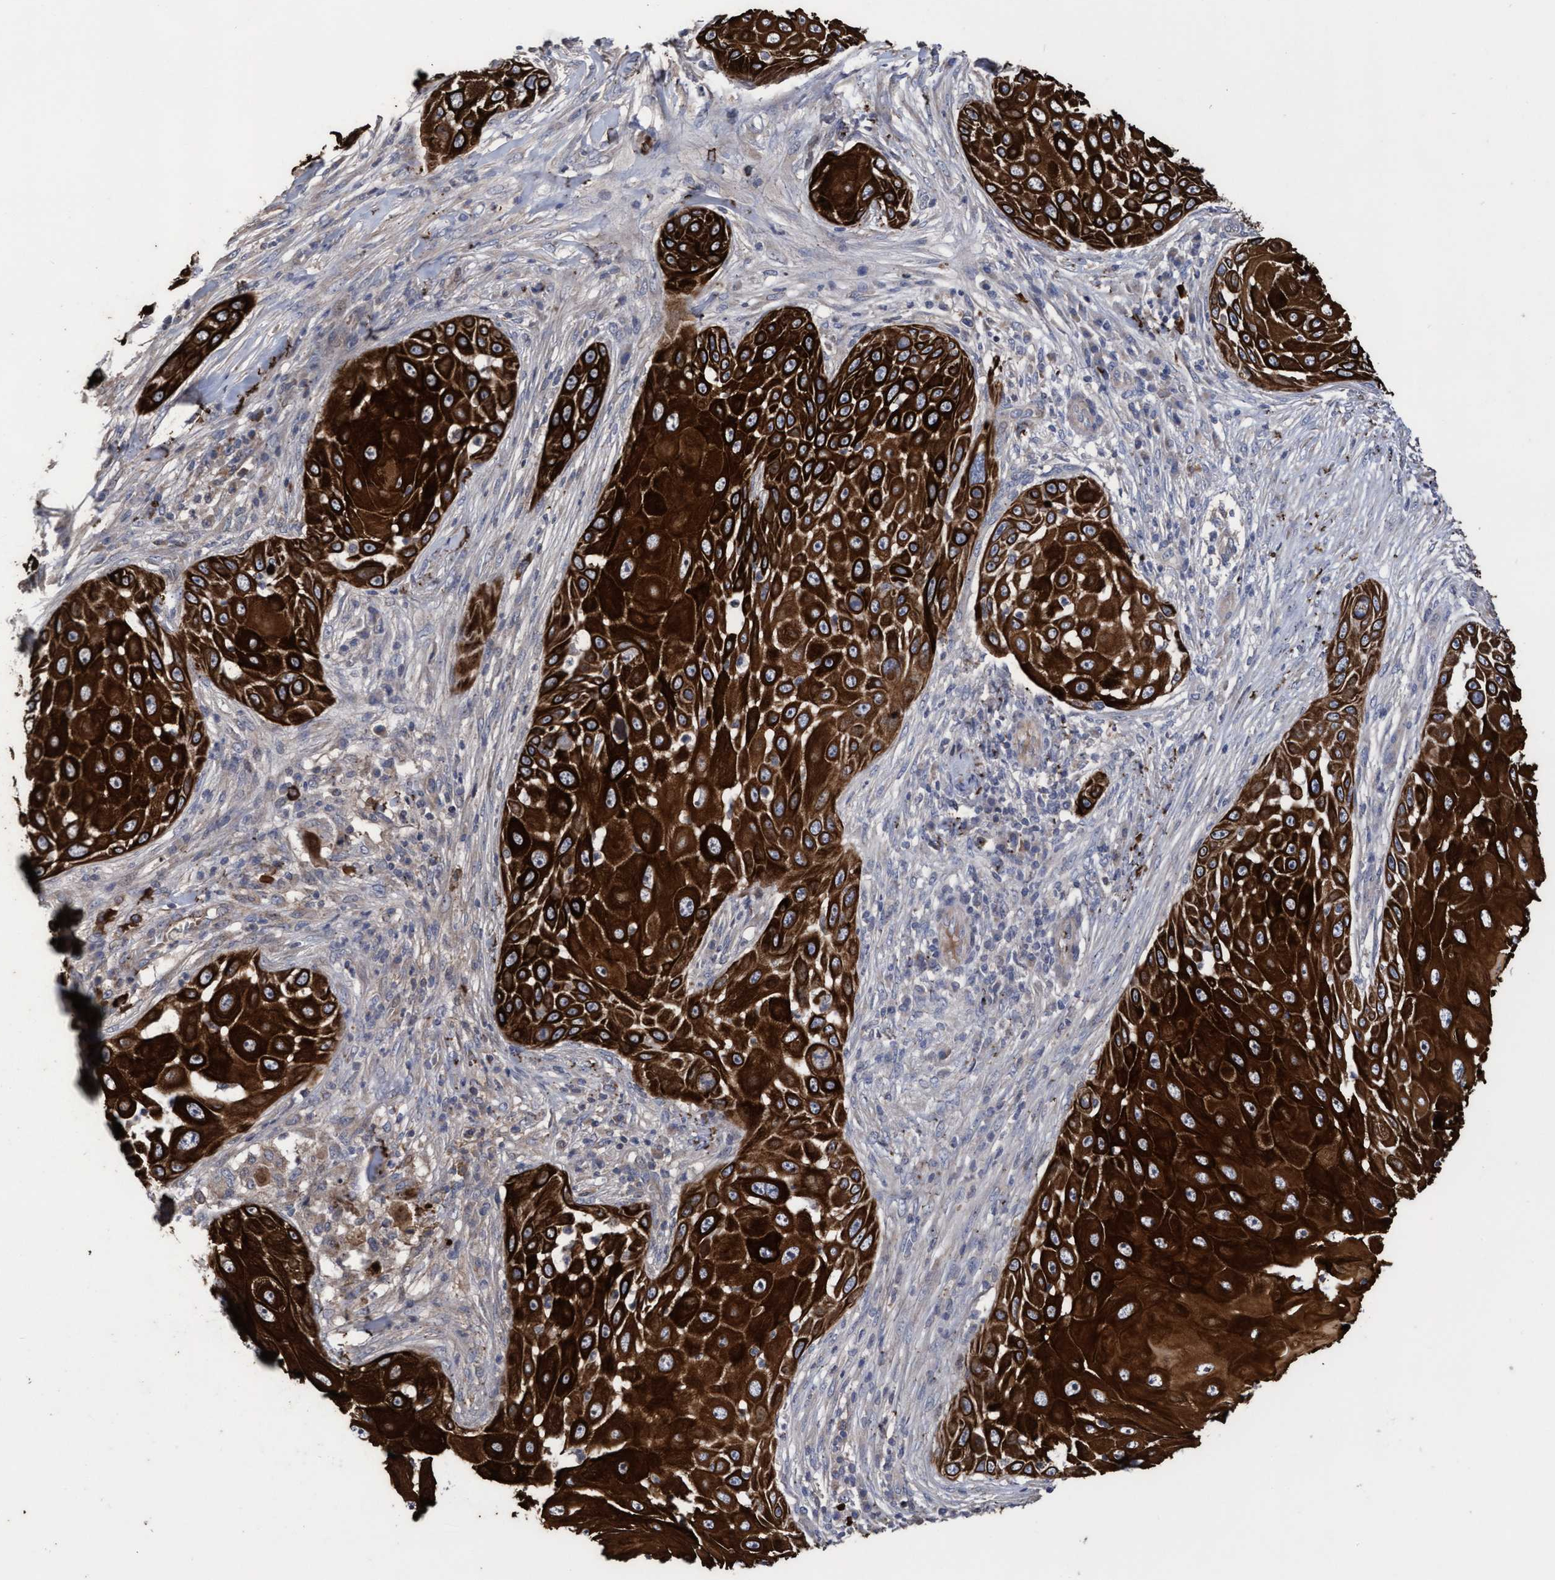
{"staining": {"intensity": "strong", "quantity": ">75%", "location": "cytoplasmic/membranous"}, "tissue": "skin cancer", "cell_type": "Tumor cells", "image_type": "cancer", "snomed": [{"axis": "morphology", "description": "Squamous cell carcinoma, NOS"}, {"axis": "topography", "description": "Skin"}], "caption": "DAB immunohistochemical staining of skin cancer (squamous cell carcinoma) shows strong cytoplasmic/membranous protein staining in about >75% of tumor cells.", "gene": "KRT24", "patient": {"sex": "female", "age": 44}}